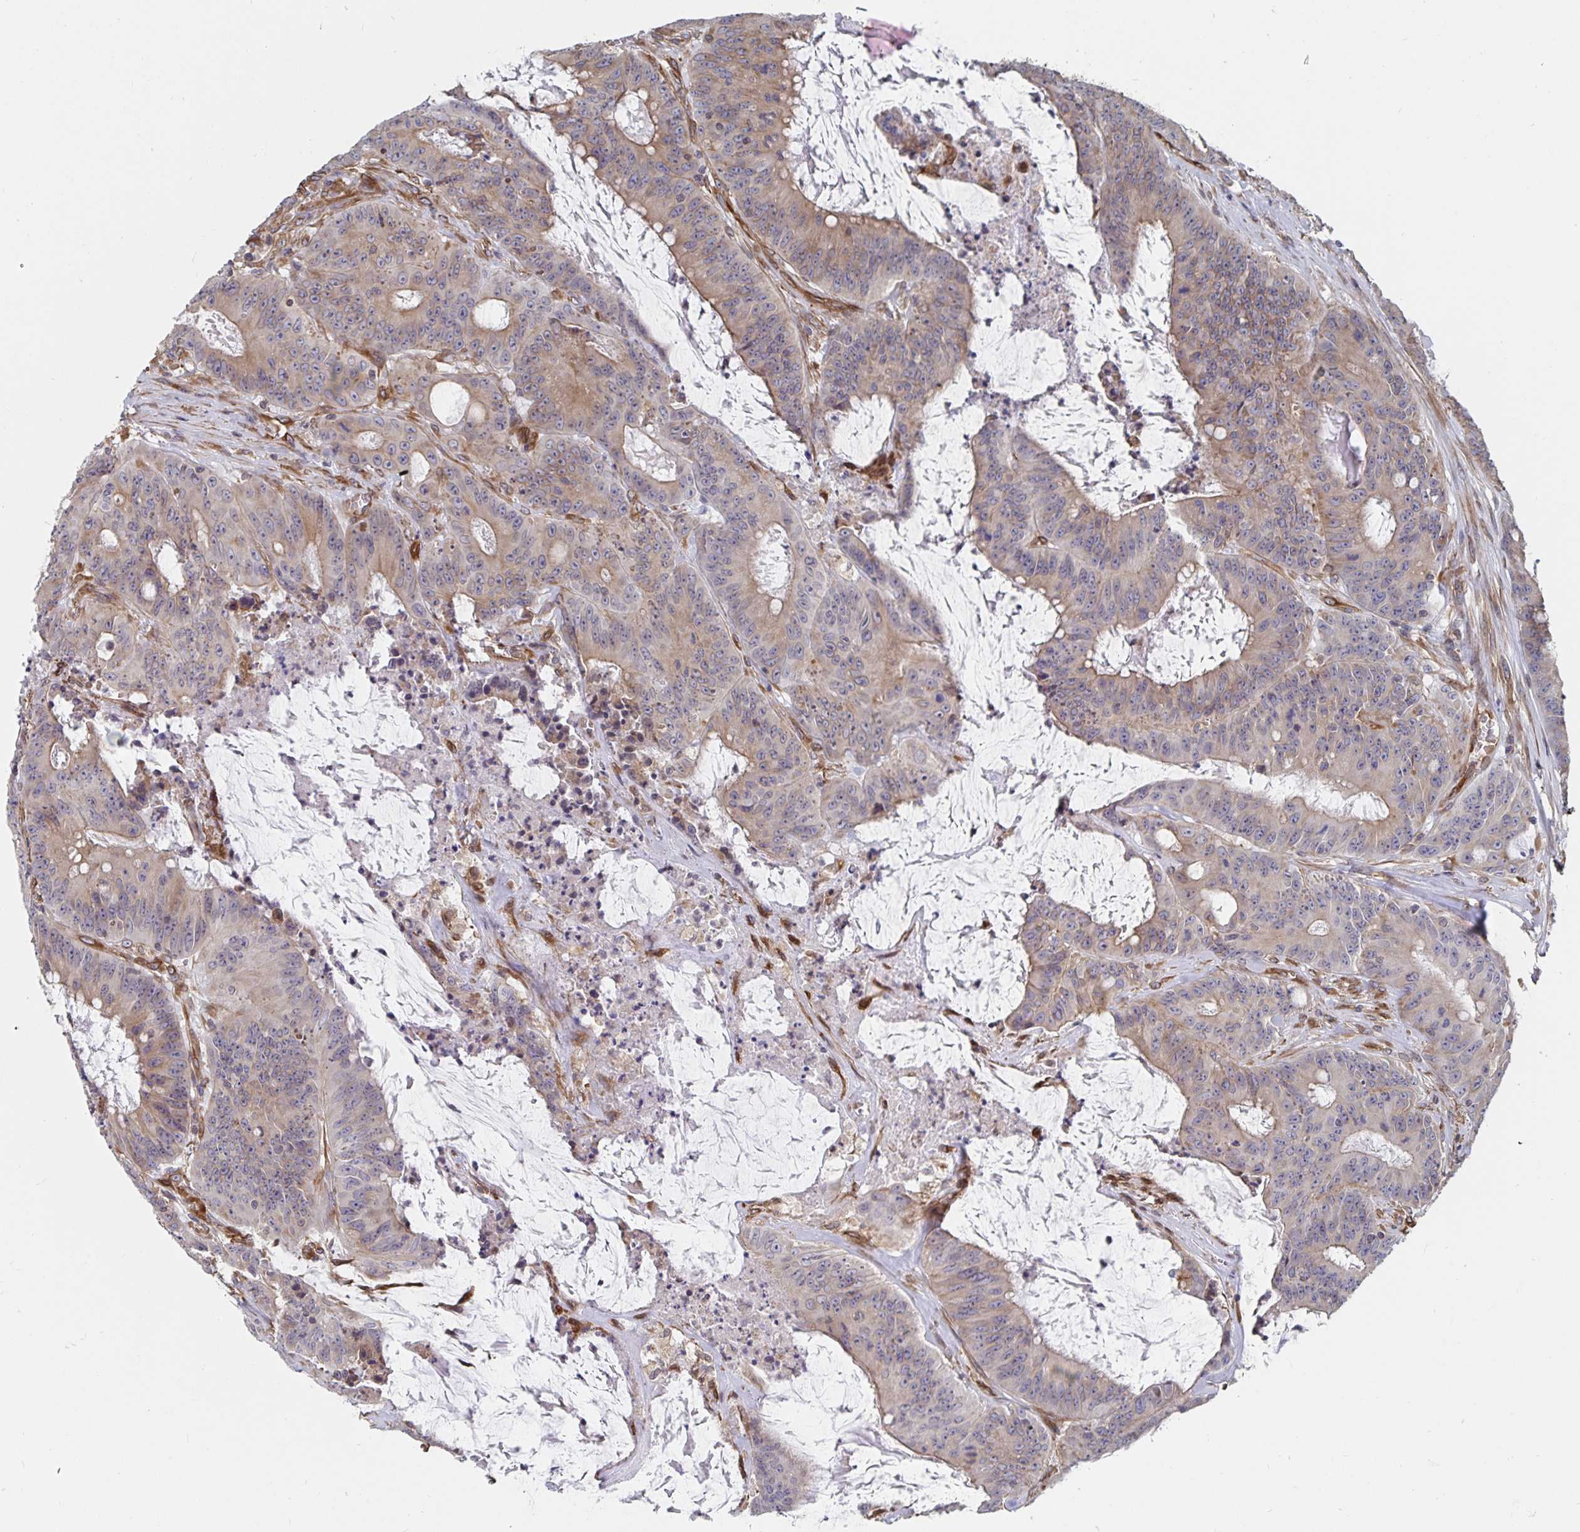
{"staining": {"intensity": "weak", "quantity": "25%-75%", "location": "cytoplasmic/membranous"}, "tissue": "colorectal cancer", "cell_type": "Tumor cells", "image_type": "cancer", "snomed": [{"axis": "morphology", "description": "Adenocarcinoma, NOS"}, {"axis": "topography", "description": "Colon"}], "caption": "IHC of human colorectal cancer (adenocarcinoma) exhibits low levels of weak cytoplasmic/membranous staining in about 25%-75% of tumor cells.", "gene": "BCAP29", "patient": {"sex": "male", "age": 33}}